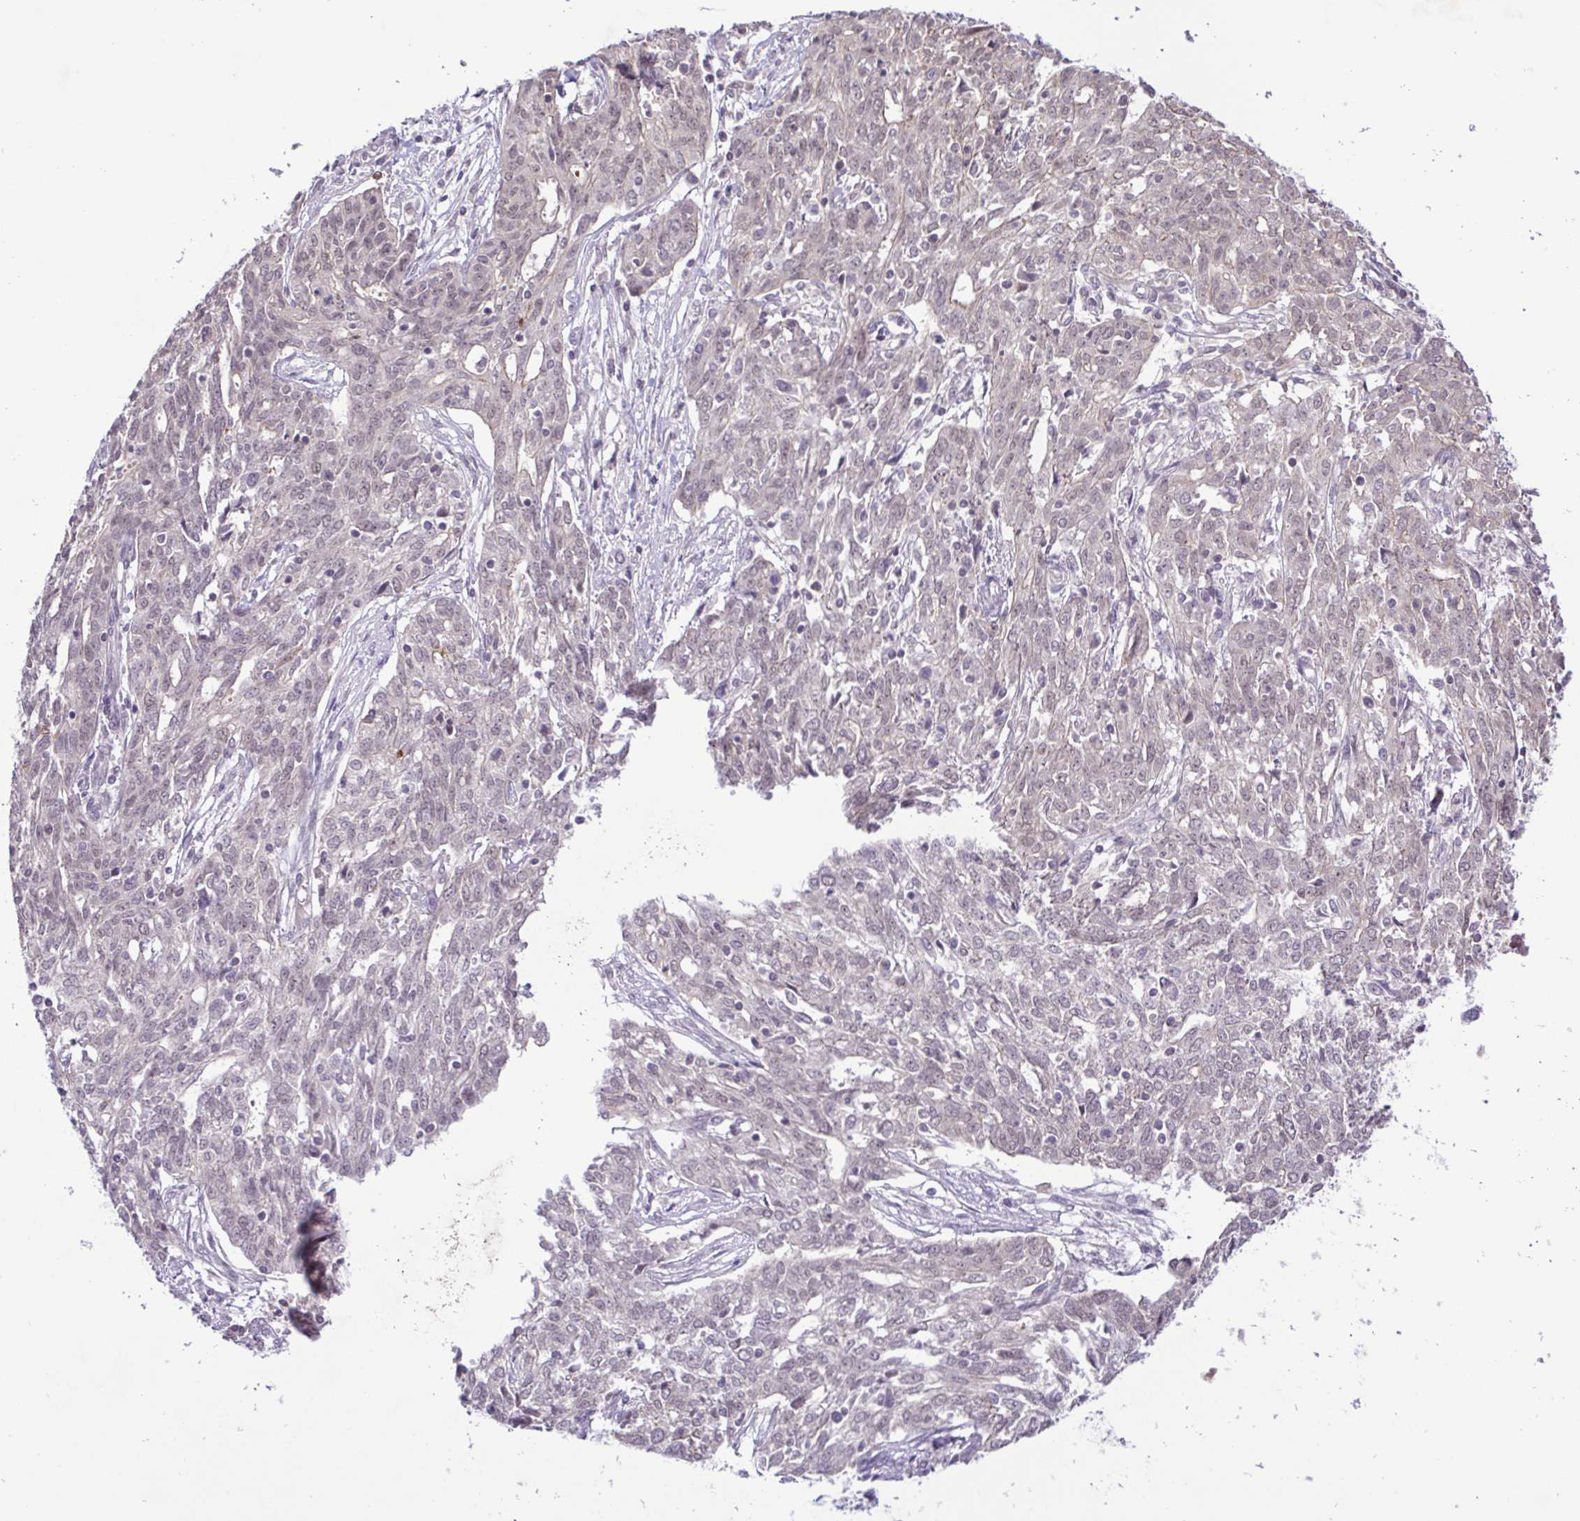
{"staining": {"intensity": "weak", "quantity": "<25%", "location": "nuclear"}, "tissue": "ovarian cancer", "cell_type": "Tumor cells", "image_type": "cancer", "snomed": [{"axis": "morphology", "description": "Cystadenocarcinoma, serous, NOS"}, {"axis": "topography", "description": "Ovary"}], "caption": "Human serous cystadenocarcinoma (ovarian) stained for a protein using IHC reveals no staining in tumor cells.", "gene": "IL1RN", "patient": {"sex": "female", "age": 67}}